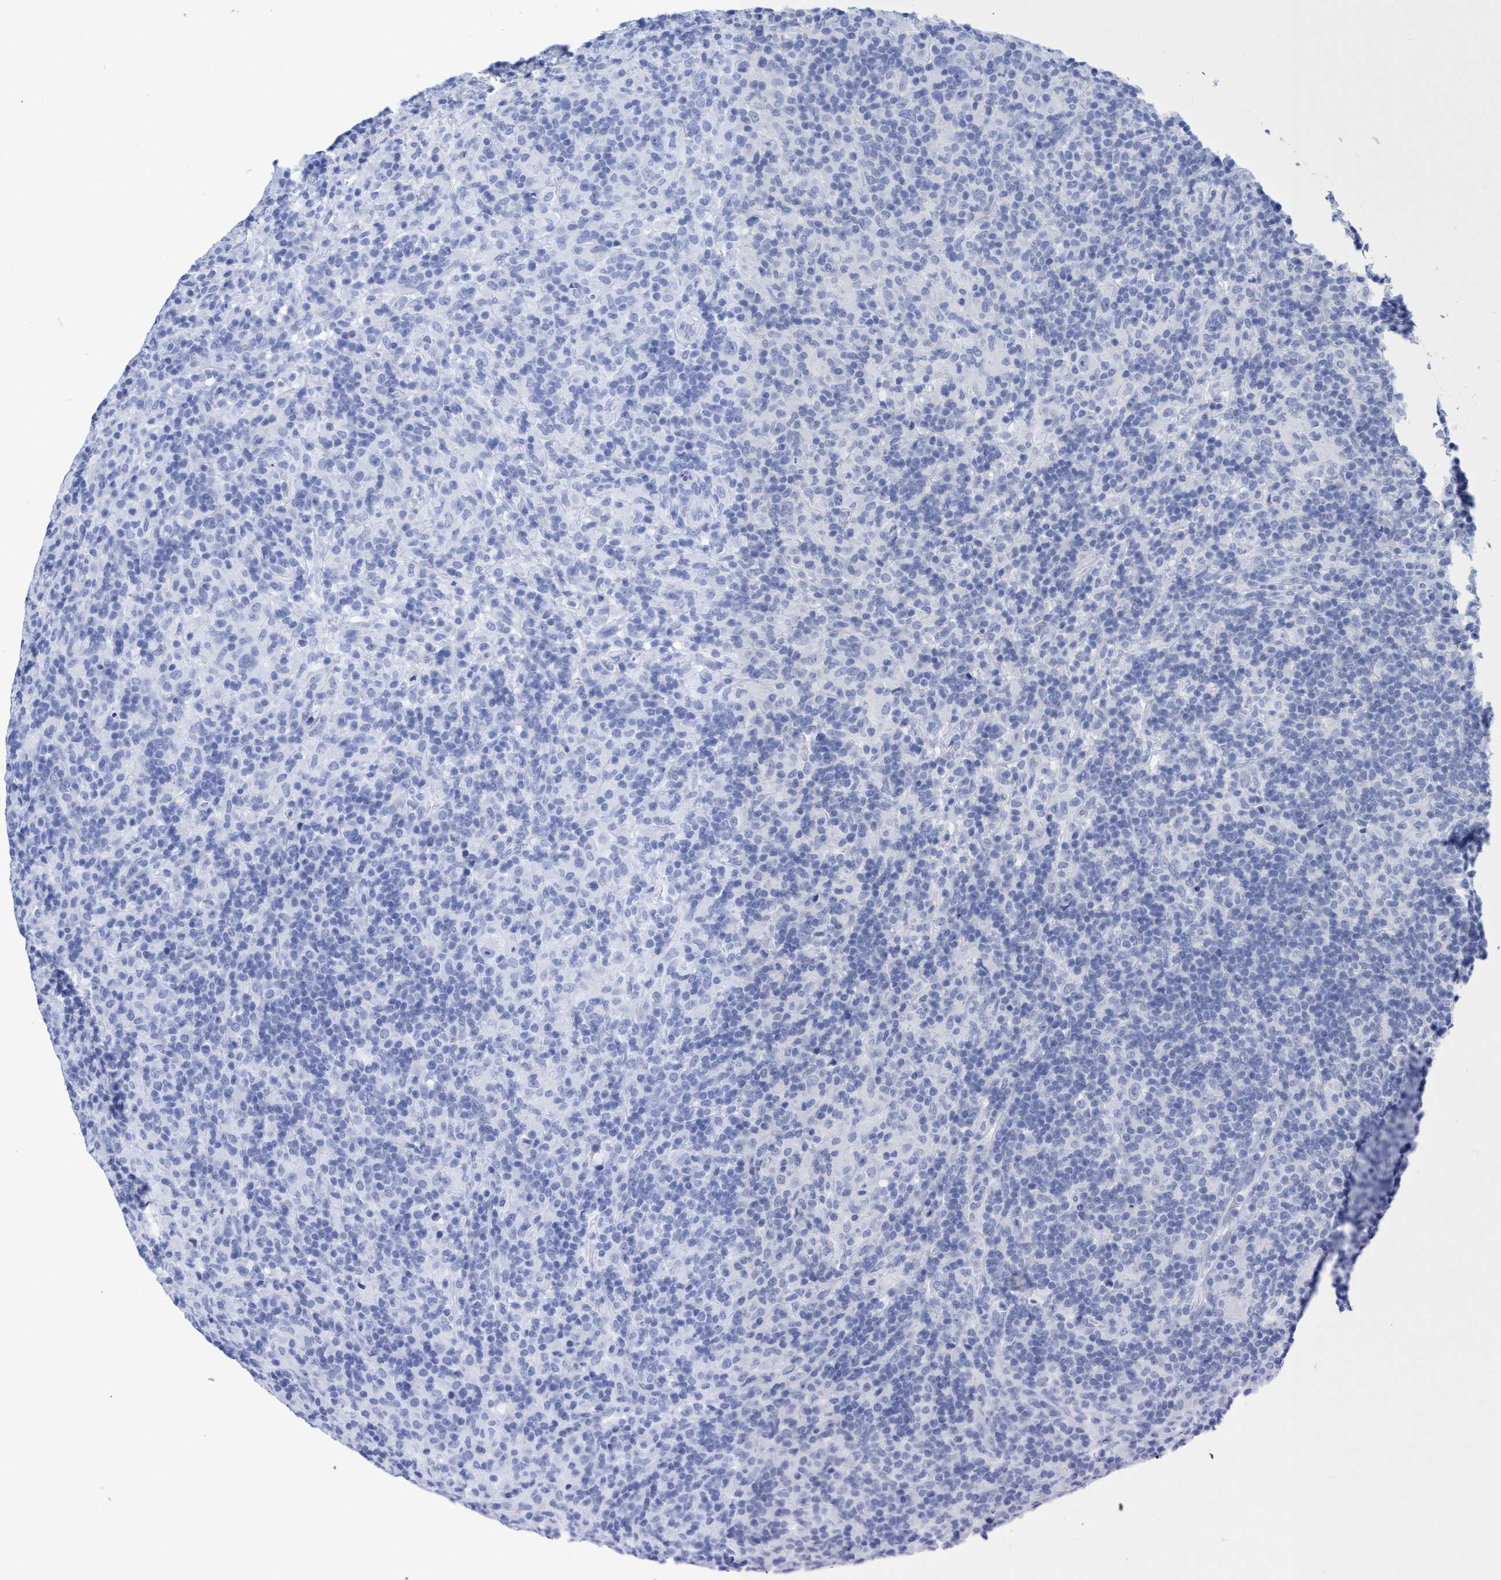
{"staining": {"intensity": "negative", "quantity": "none", "location": "none"}, "tissue": "lymphoma", "cell_type": "Tumor cells", "image_type": "cancer", "snomed": [{"axis": "morphology", "description": "Hodgkin's disease, NOS"}, {"axis": "topography", "description": "Lymph node"}], "caption": "This is an immunohistochemistry image of Hodgkin's disease. There is no expression in tumor cells.", "gene": "INSL6", "patient": {"sex": "male", "age": 70}}